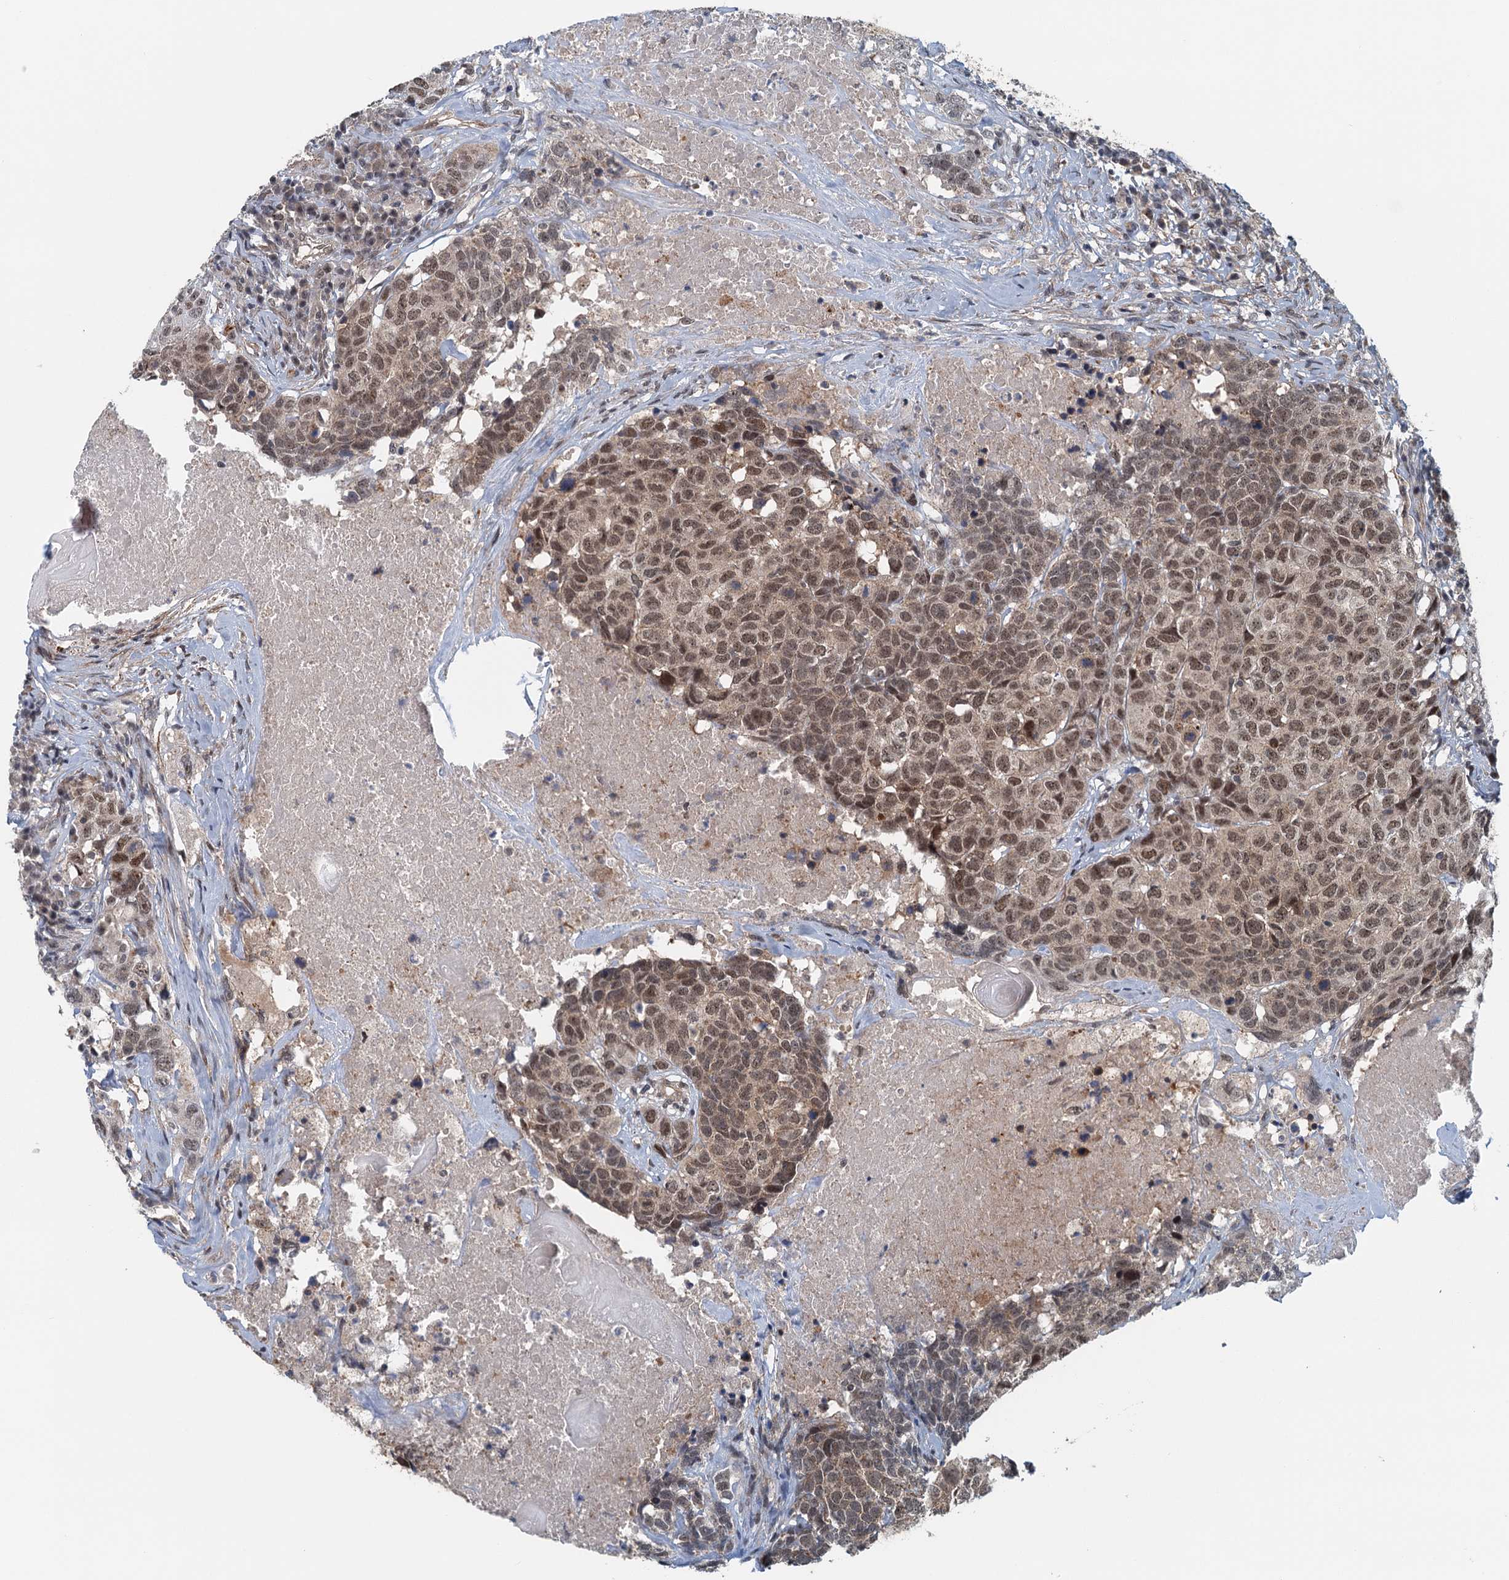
{"staining": {"intensity": "moderate", "quantity": ">75%", "location": "nuclear"}, "tissue": "head and neck cancer", "cell_type": "Tumor cells", "image_type": "cancer", "snomed": [{"axis": "morphology", "description": "Squamous cell carcinoma, NOS"}, {"axis": "topography", "description": "Head-Neck"}], "caption": "The micrograph demonstrates immunohistochemical staining of head and neck squamous cell carcinoma. There is moderate nuclear staining is present in approximately >75% of tumor cells.", "gene": "TAS2R42", "patient": {"sex": "male", "age": 66}}